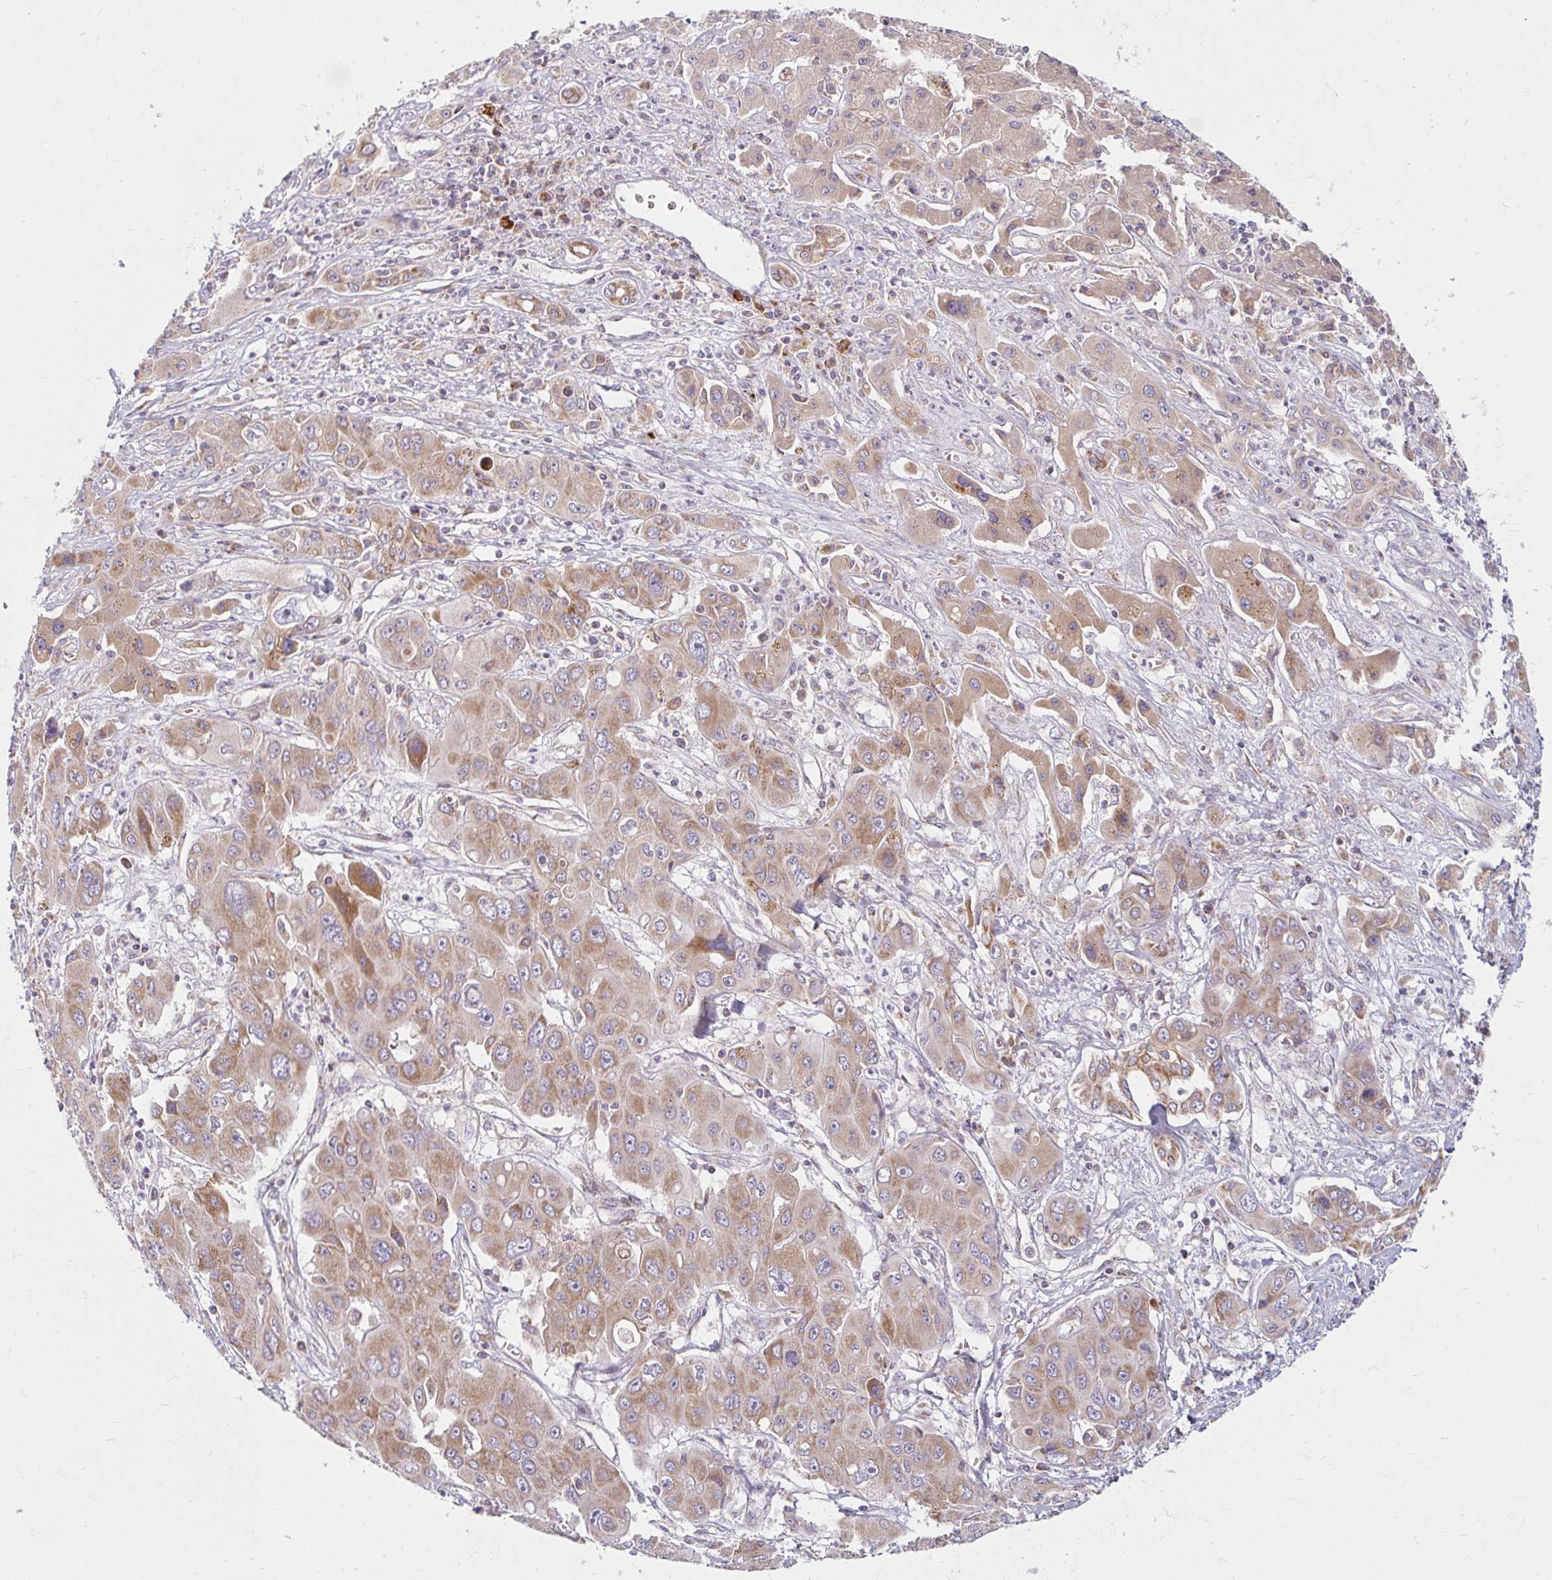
{"staining": {"intensity": "weak", "quantity": ">75%", "location": "cytoplasmic/membranous"}, "tissue": "liver cancer", "cell_type": "Tumor cells", "image_type": "cancer", "snomed": [{"axis": "morphology", "description": "Cholangiocarcinoma"}, {"axis": "topography", "description": "Liver"}], "caption": "Weak cytoplasmic/membranous positivity for a protein is present in about >75% of tumor cells of liver cancer using immunohistochemistry (IHC).", "gene": "SKP2", "patient": {"sex": "male", "age": 67}}